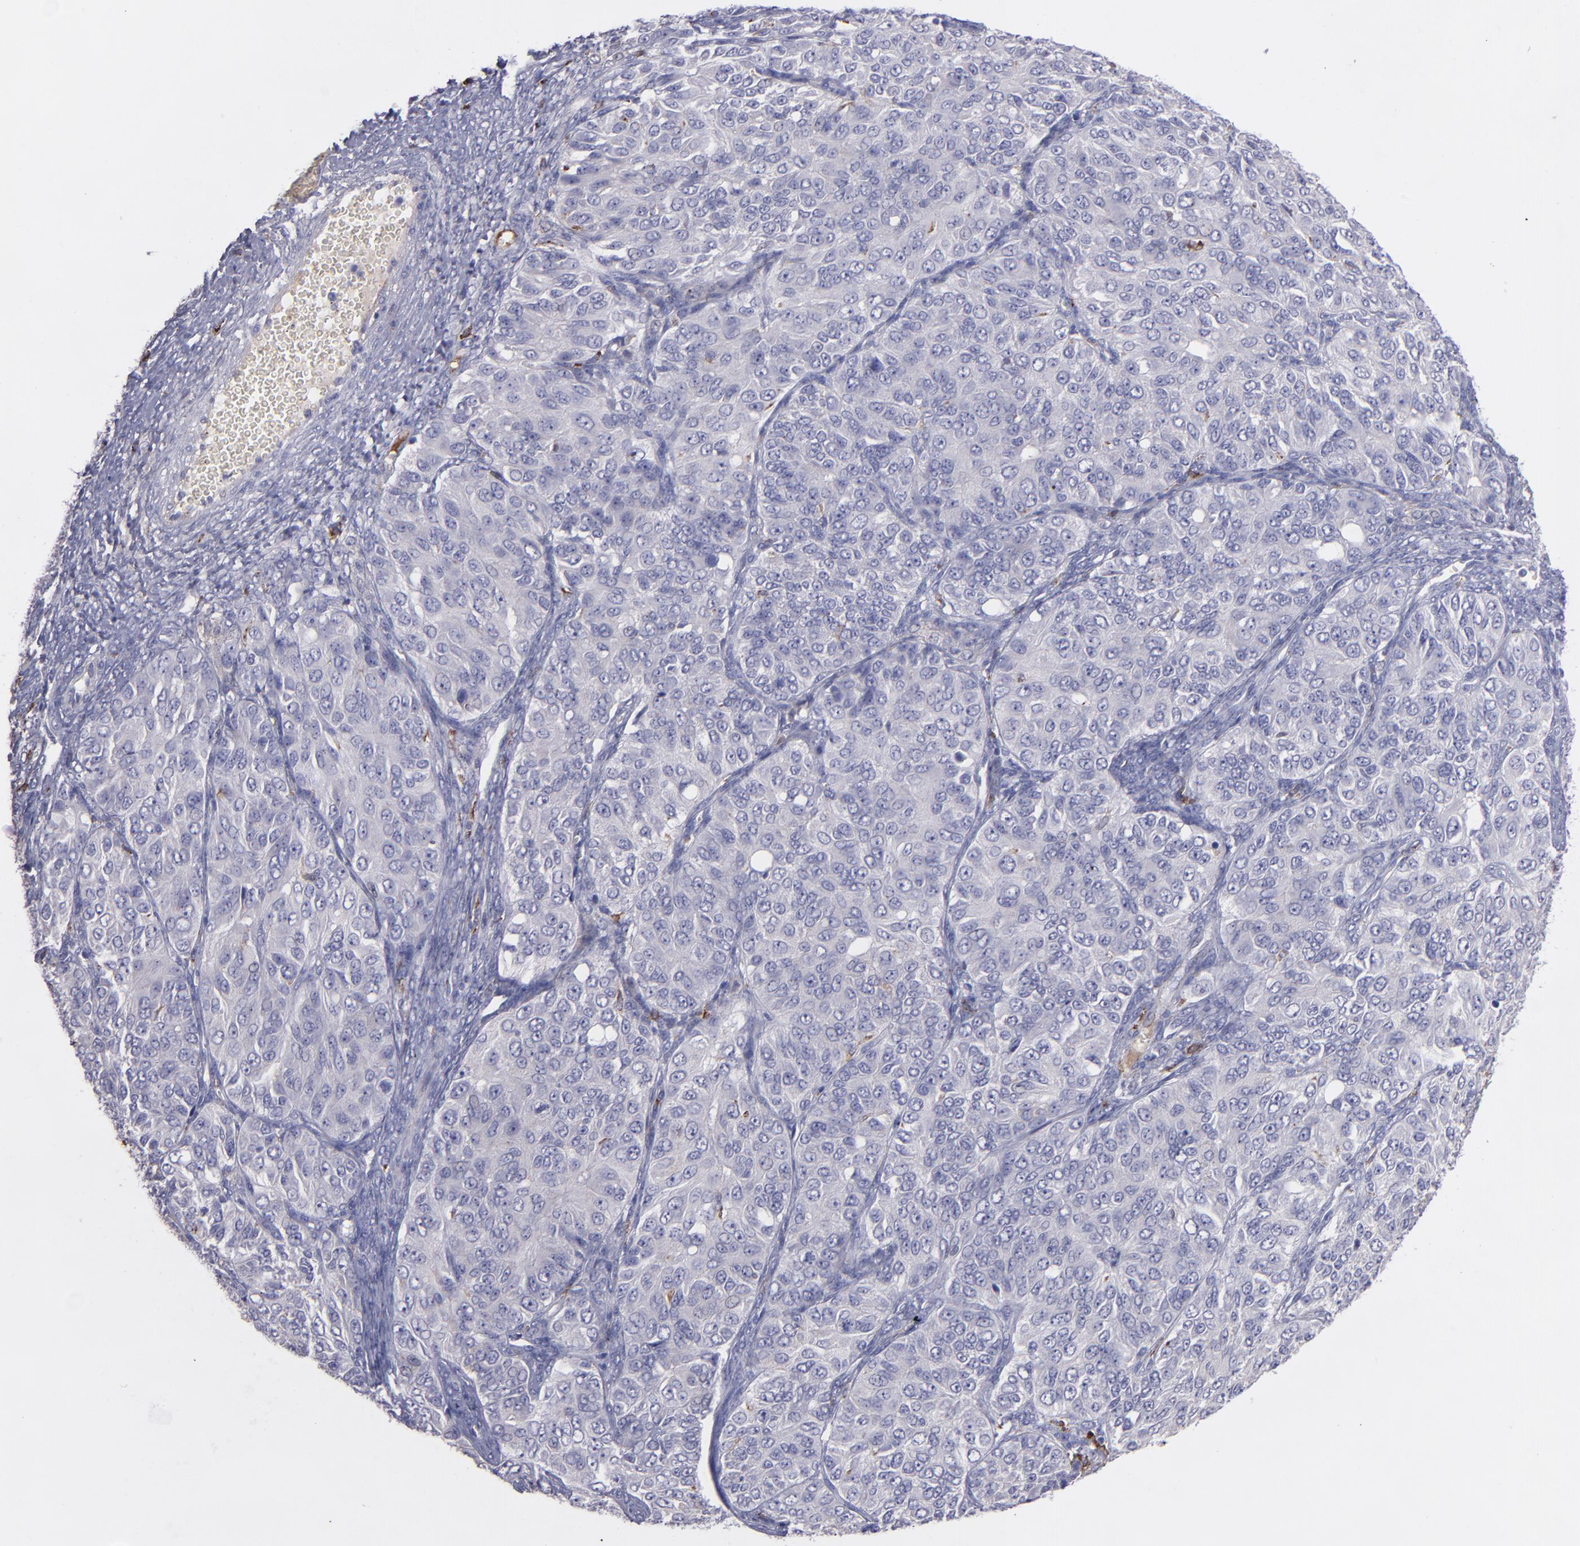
{"staining": {"intensity": "negative", "quantity": "none", "location": "none"}, "tissue": "ovarian cancer", "cell_type": "Tumor cells", "image_type": "cancer", "snomed": [{"axis": "morphology", "description": "Carcinoma, endometroid"}, {"axis": "topography", "description": "Ovary"}], "caption": "Ovarian cancer was stained to show a protein in brown. There is no significant expression in tumor cells. Nuclei are stained in blue.", "gene": "C1QA", "patient": {"sex": "female", "age": 51}}